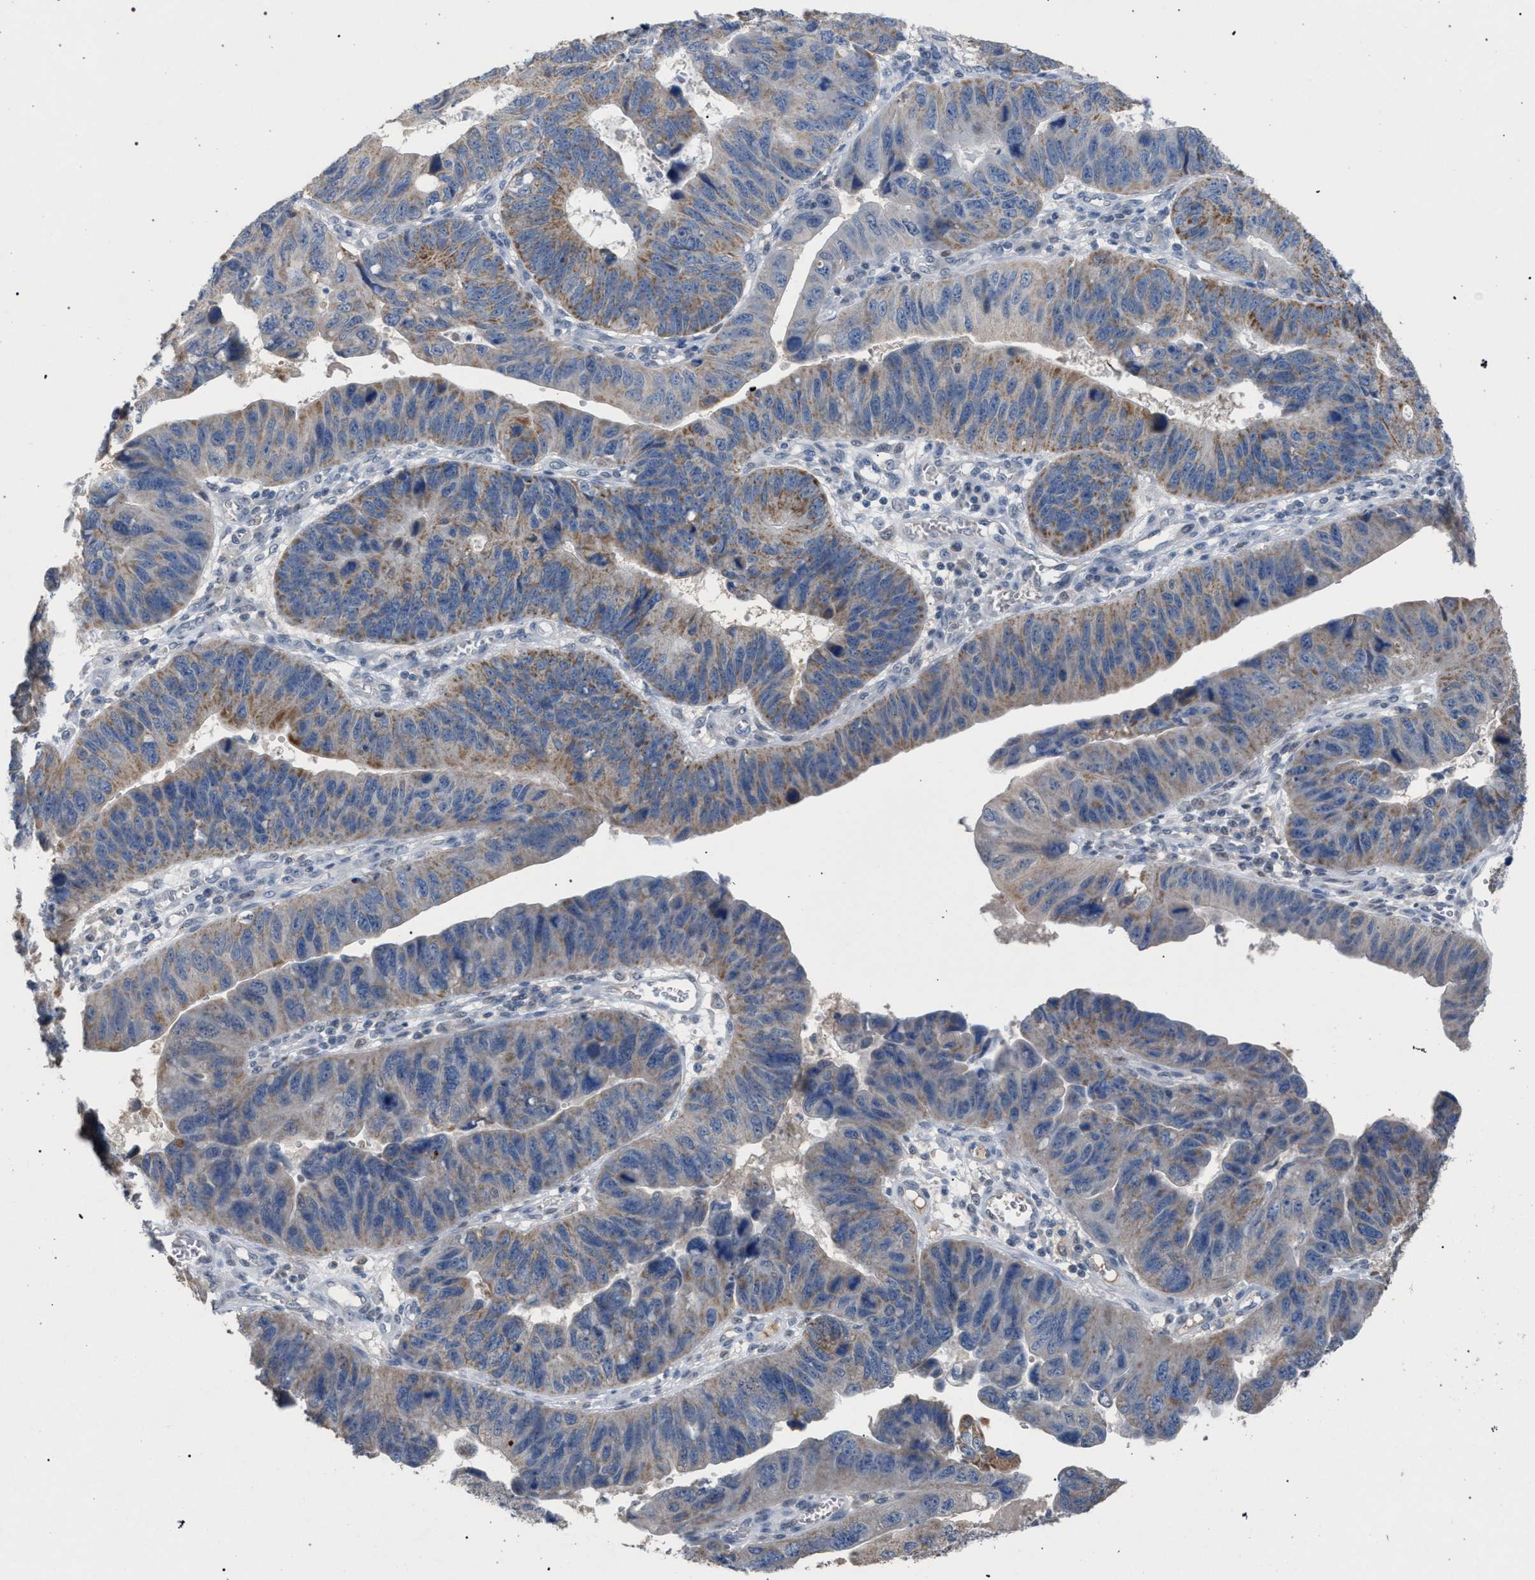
{"staining": {"intensity": "moderate", "quantity": "25%-75%", "location": "cytoplasmic/membranous"}, "tissue": "stomach cancer", "cell_type": "Tumor cells", "image_type": "cancer", "snomed": [{"axis": "morphology", "description": "Adenocarcinoma, NOS"}, {"axis": "topography", "description": "Stomach"}], "caption": "IHC of stomach adenocarcinoma reveals medium levels of moderate cytoplasmic/membranous expression in about 25%-75% of tumor cells.", "gene": "TECPR1", "patient": {"sex": "male", "age": 59}}